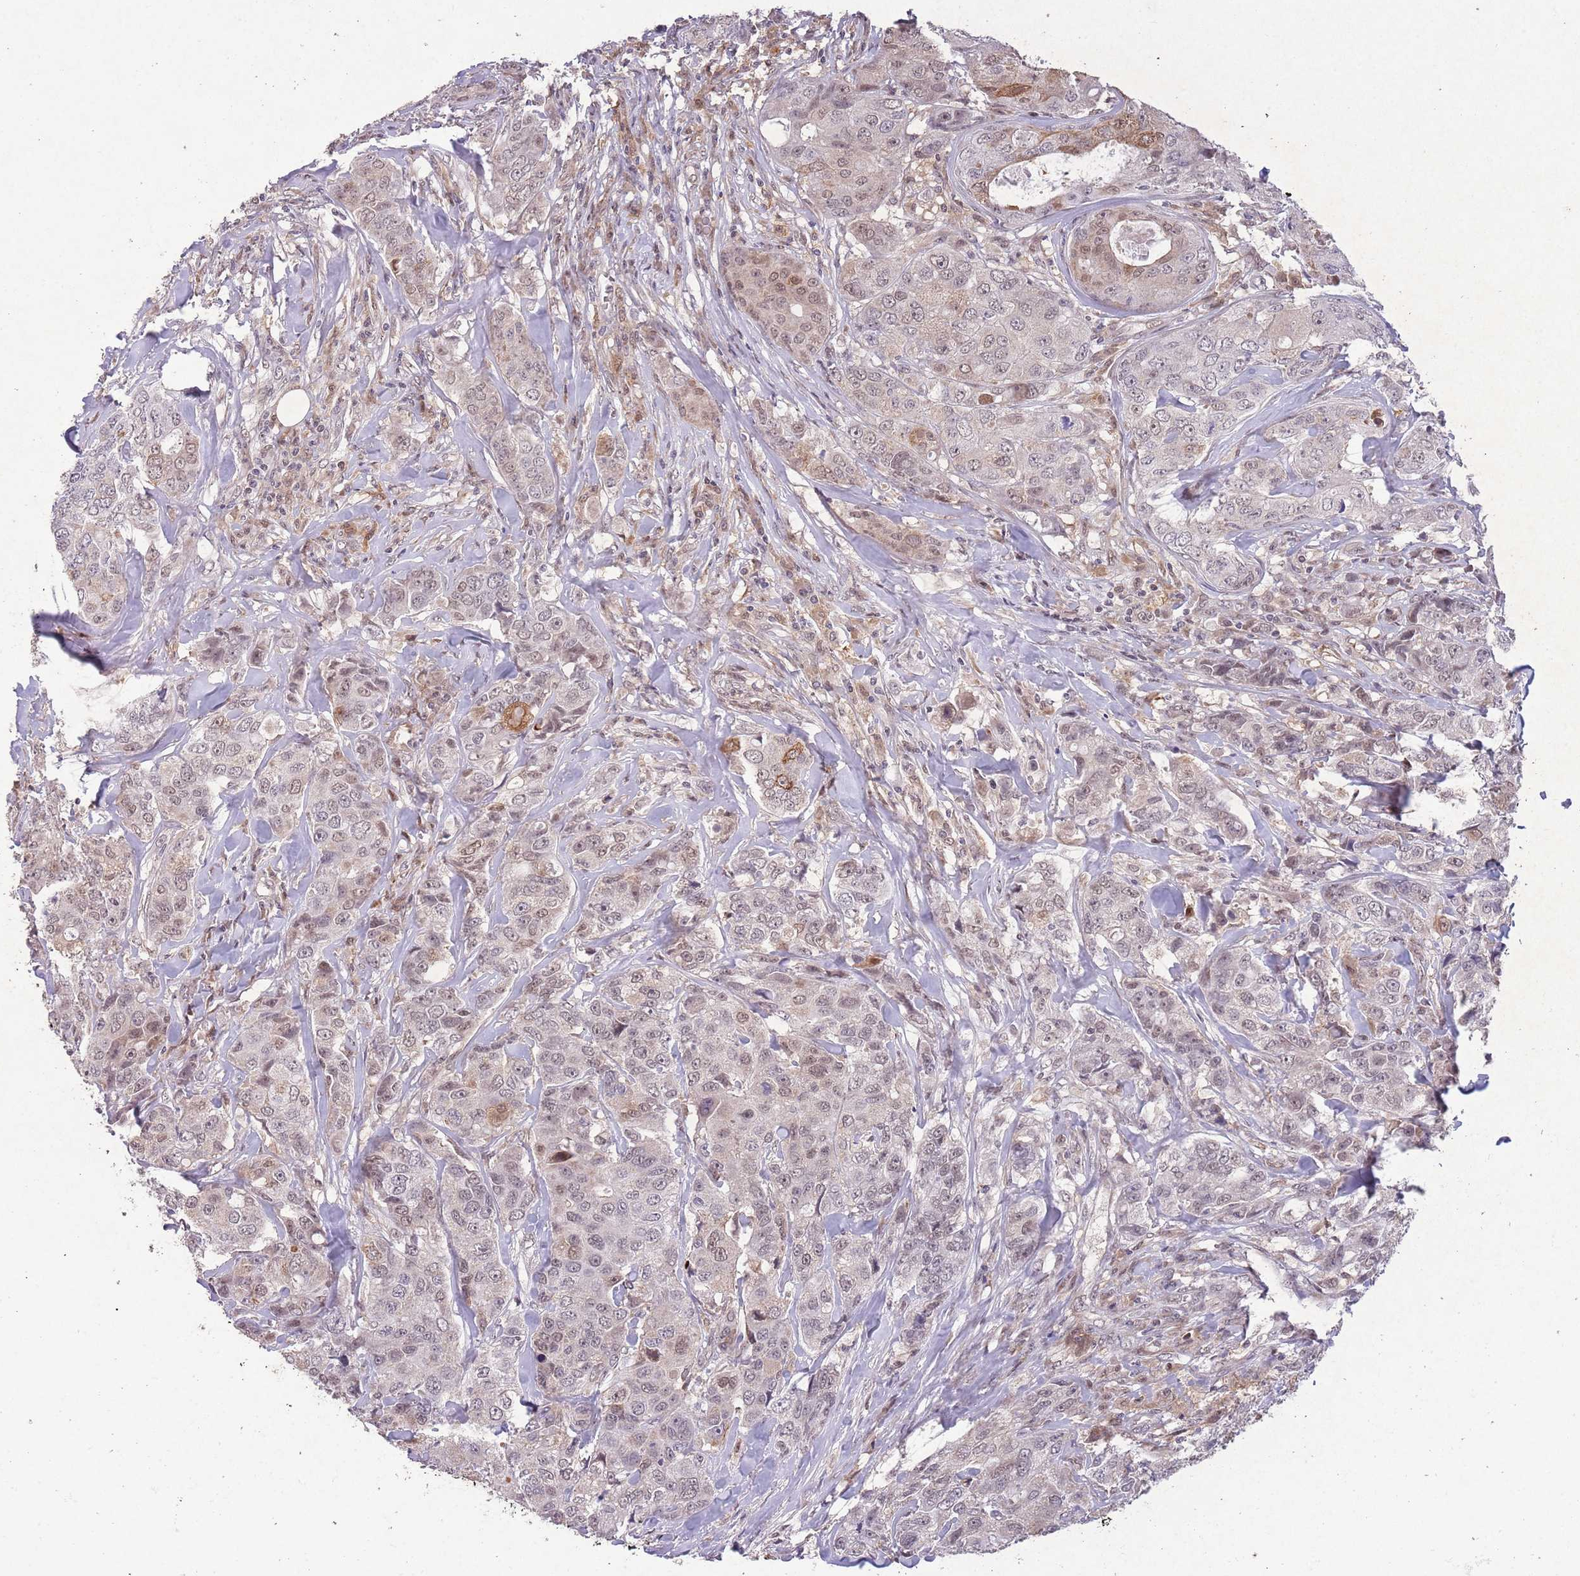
{"staining": {"intensity": "weak", "quantity": "<25%", "location": "cytoplasmic/membranous,nuclear"}, "tissue": "breast cancer", "cell_type": "Tumor cells", "image_type": "cancer", "snomed": [{"axis": "morphology", "description": "Duct carcinoma"}, {"axis": "topography", "description": "Breast"}], "caption": "Tumor cells are negative for brown protein staining in breast cancer (infiltrating ductal carcinoma).", "gene": "ZNF639", "patient": {"sex": "female", "age": 43}}